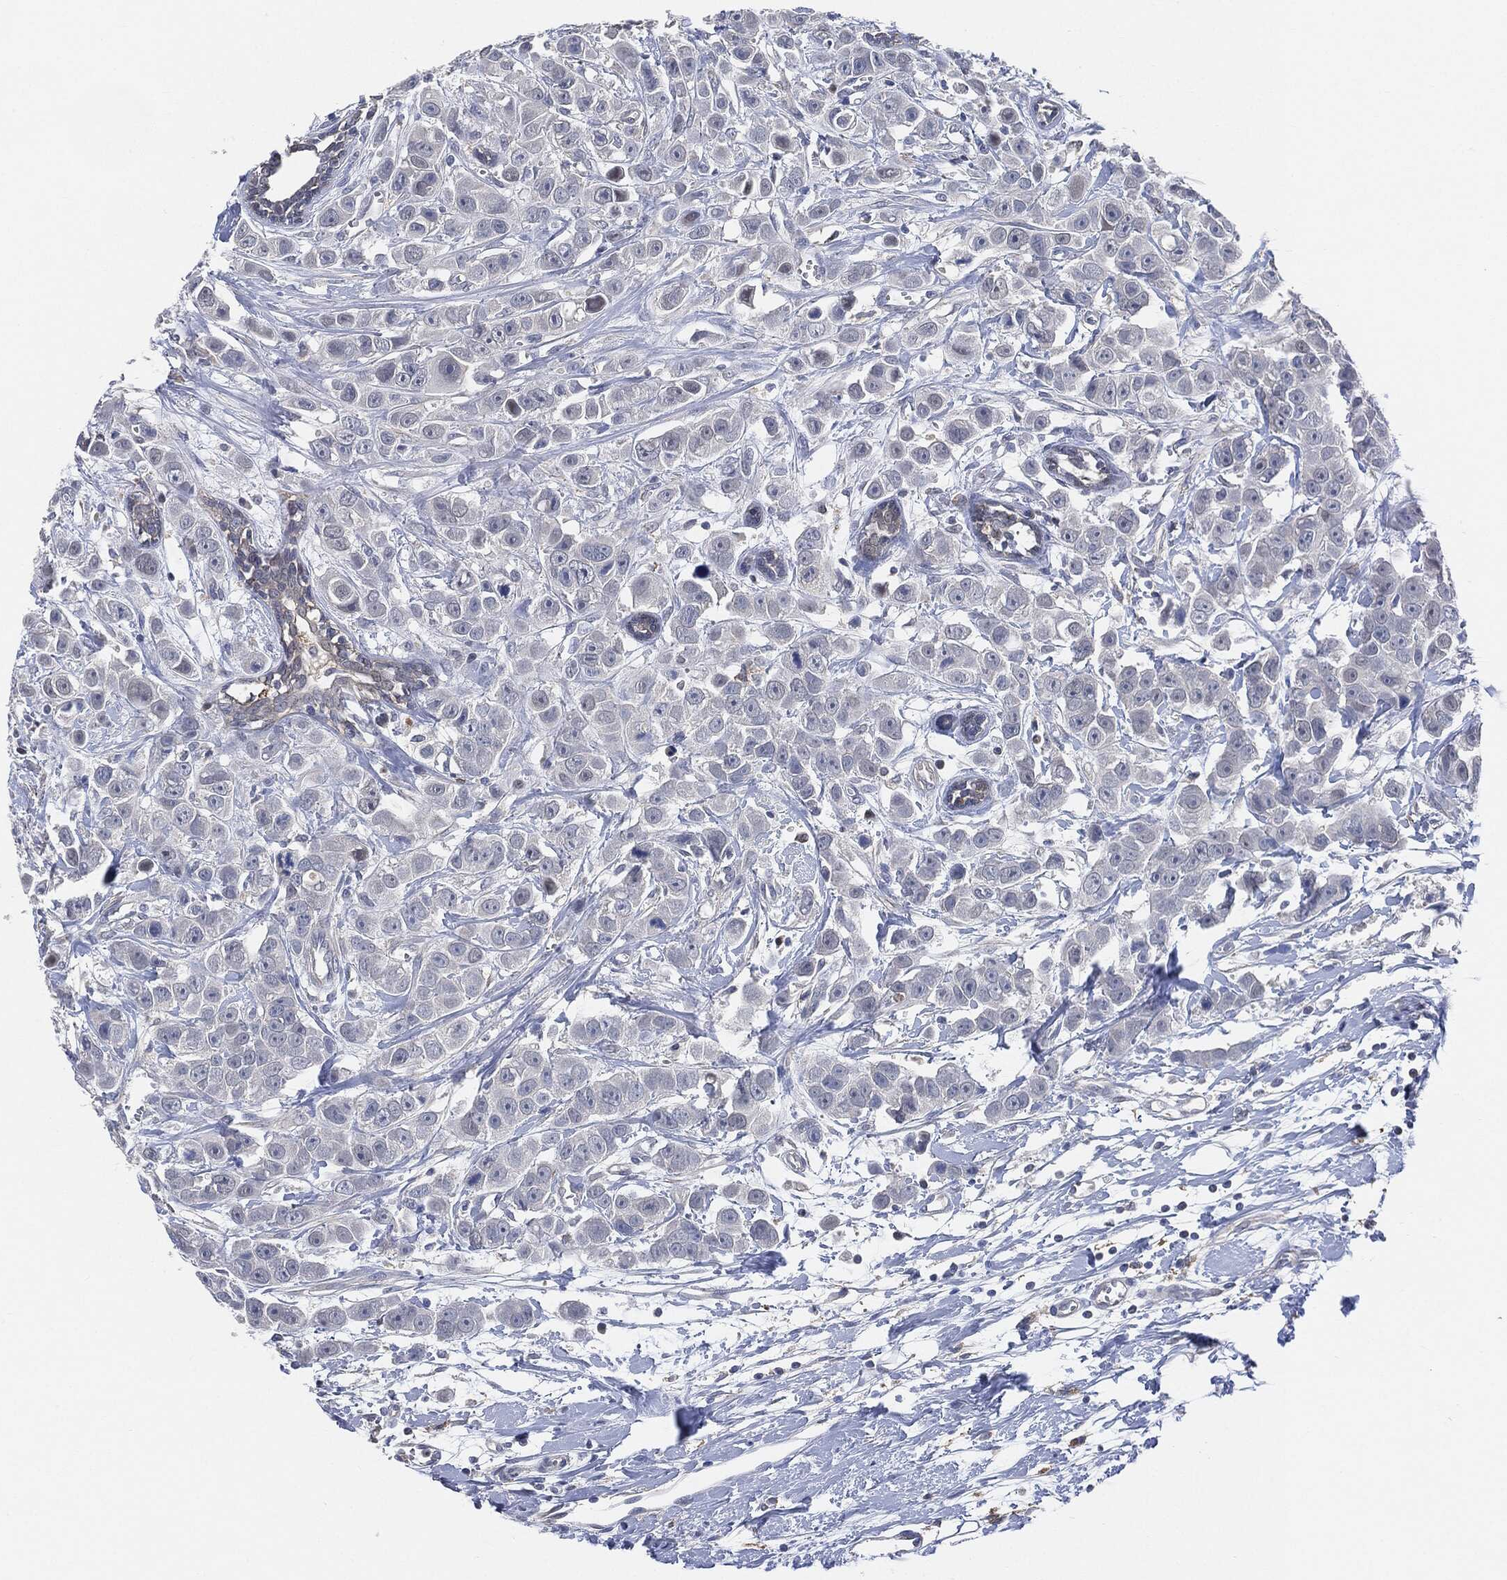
{"staining": {"intensity": "negative", "quantity": "none", "location": "none"}, "tissue": "breast cancer", "cell_type": "Tumor cells", "image_type": "cancer", "snomed": [{"axis": "morphology", "description": "Duct carcinoma"}, {"axis": "topography", "description": "Breast"}], "caption": "The immunohistochemistry (IHC) histopathology image has no significant positivity in tumor cells of infiltrating ductal carcinoma (breast) tissue.", "gene": "VSIG4", "patient": {"sex": "female", "age": 35}}